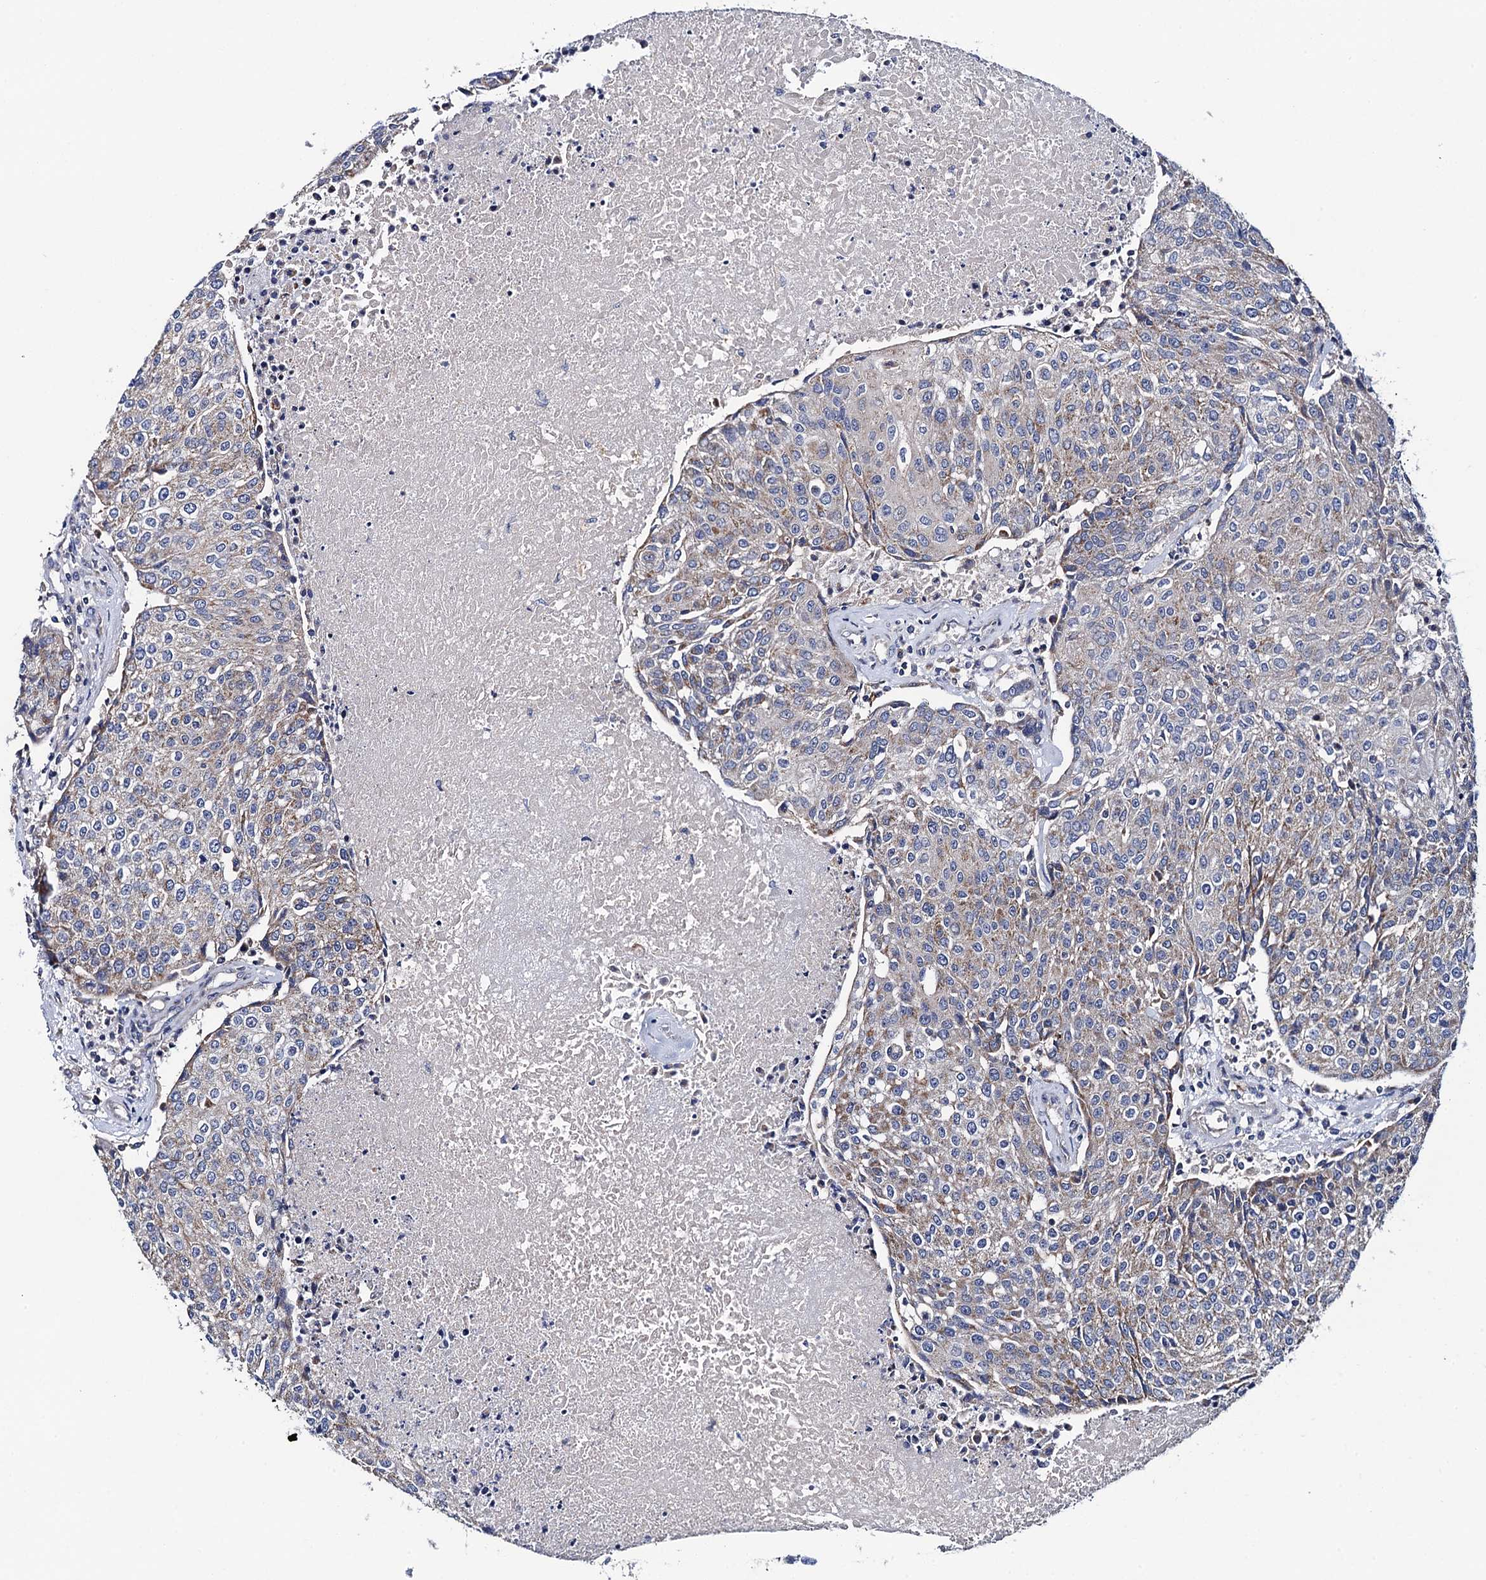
{"staining": {"intensity": "moderate", "quantity": "<25%", "location": "cytoplasmic/membranous"}, "tissue": "urothelial cancer", "cell_type": "Tumor cells", "image_type": "cancer", "snomed": [{"axis": "morphology", "description": "Urothelial carcinoma, High grade"}, {"axis": "topography", "description": "Urinary bladder"}], "caption": "A brown stain labels moderate cytoplasmic/membranous expression of a protein in human urothelial carcinoma (high-grade) tumor cells.", "gene": "MRPL48", "patient": {"sex": "female", "age": 85}}